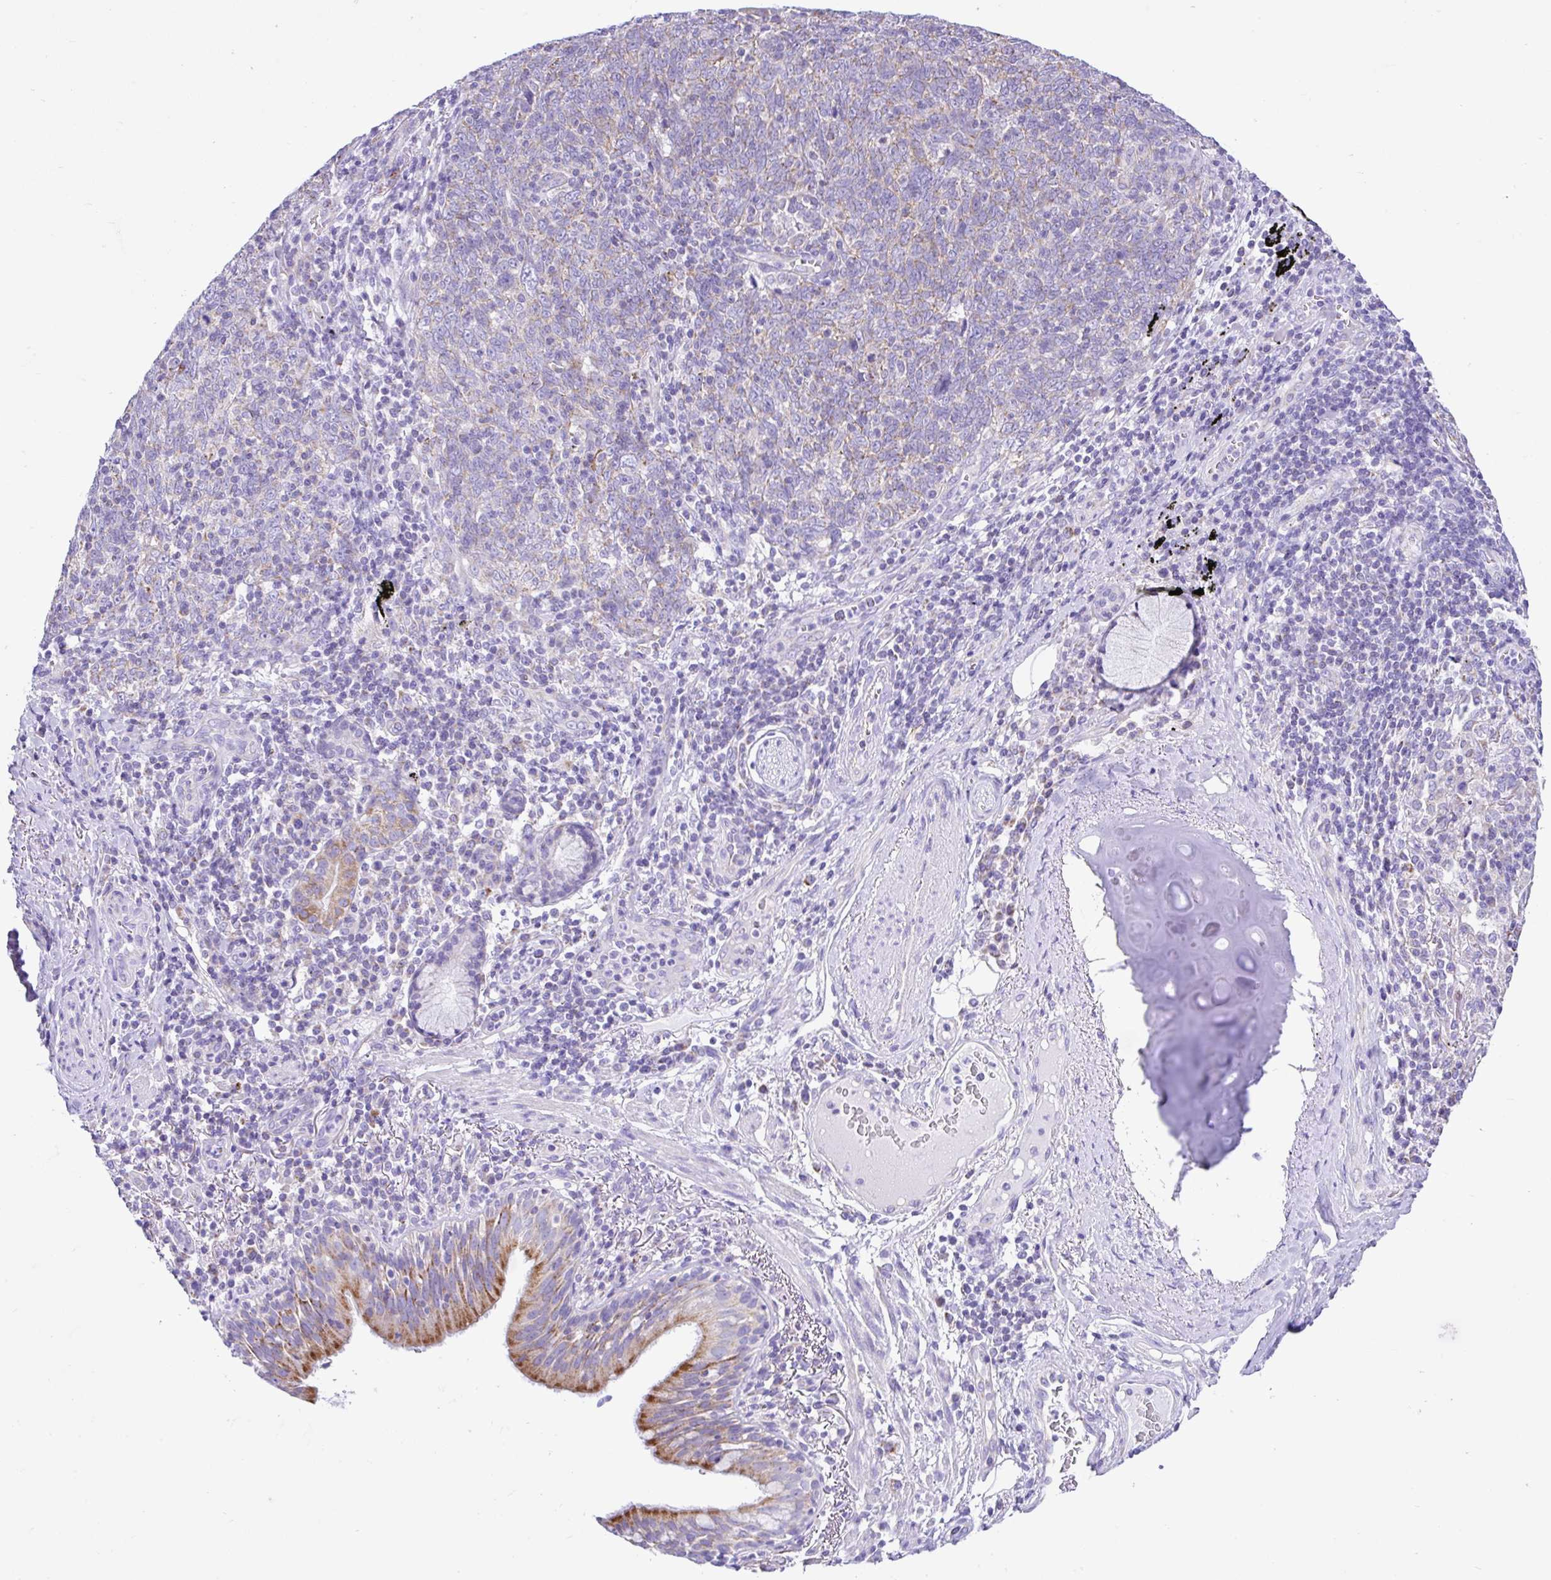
{"staining": {"intensity": "negative", "quantity": "none", "location": "none"}, "tissue": "lung cancer", "cell_type": "Tumor cells", "image_type": "cancer", "snomed": [{"axis": "morphology", "description": "Squamous cell carcinoma, NOS"}, {"axis": "topography", "description": "Lung"}], "caption": "Tumor cells show no significant protein staining in squamous cell carcinoma (lung). (DAB immunohistochemistry, high magnification).", "gene": "SLC13A1", "patient": {"sex": "female", "age": 72}}